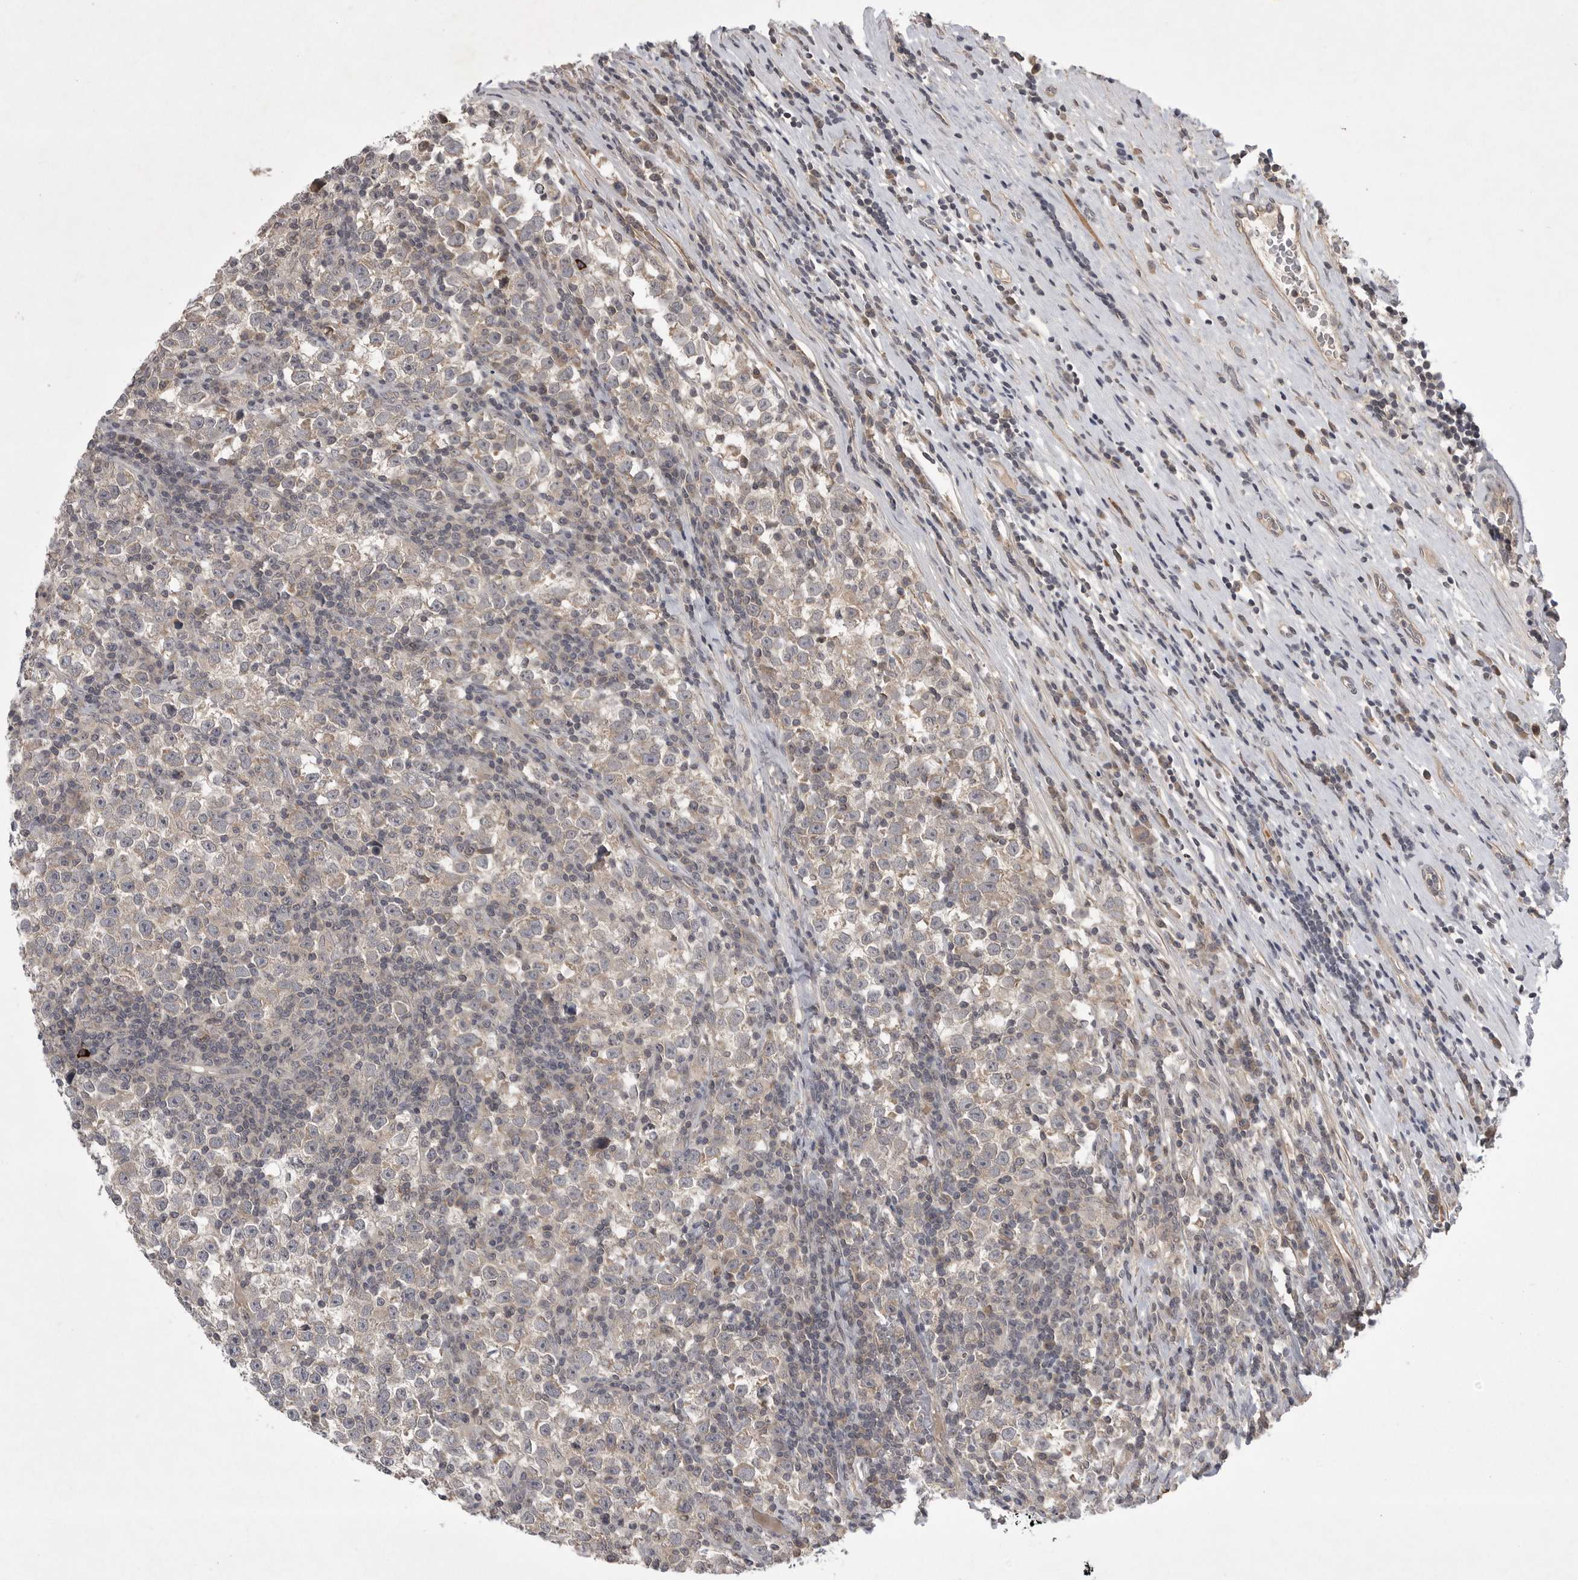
{"staining": {"intensity": "weak", "quantity": "<25%", "location": "cytoplasmic/membranous"}, "tissue": "testis cancer", "cell_type": "Tumor cells", "image_type": "cancer", "snomed": [{"axis": "morphology", "description": "Normal tissue, NOS"}, {"axis": "morphology", "description": "Seminoma, NOS"}, {"axis": "topography", "description": "Testis"}], "caption": "A high-resolution image shows IHC staining of testis cancer, which reveals no significant staining in tumor cells.", "gene": "UBE3D", "patient": {"sex": "male", "age": 43}}